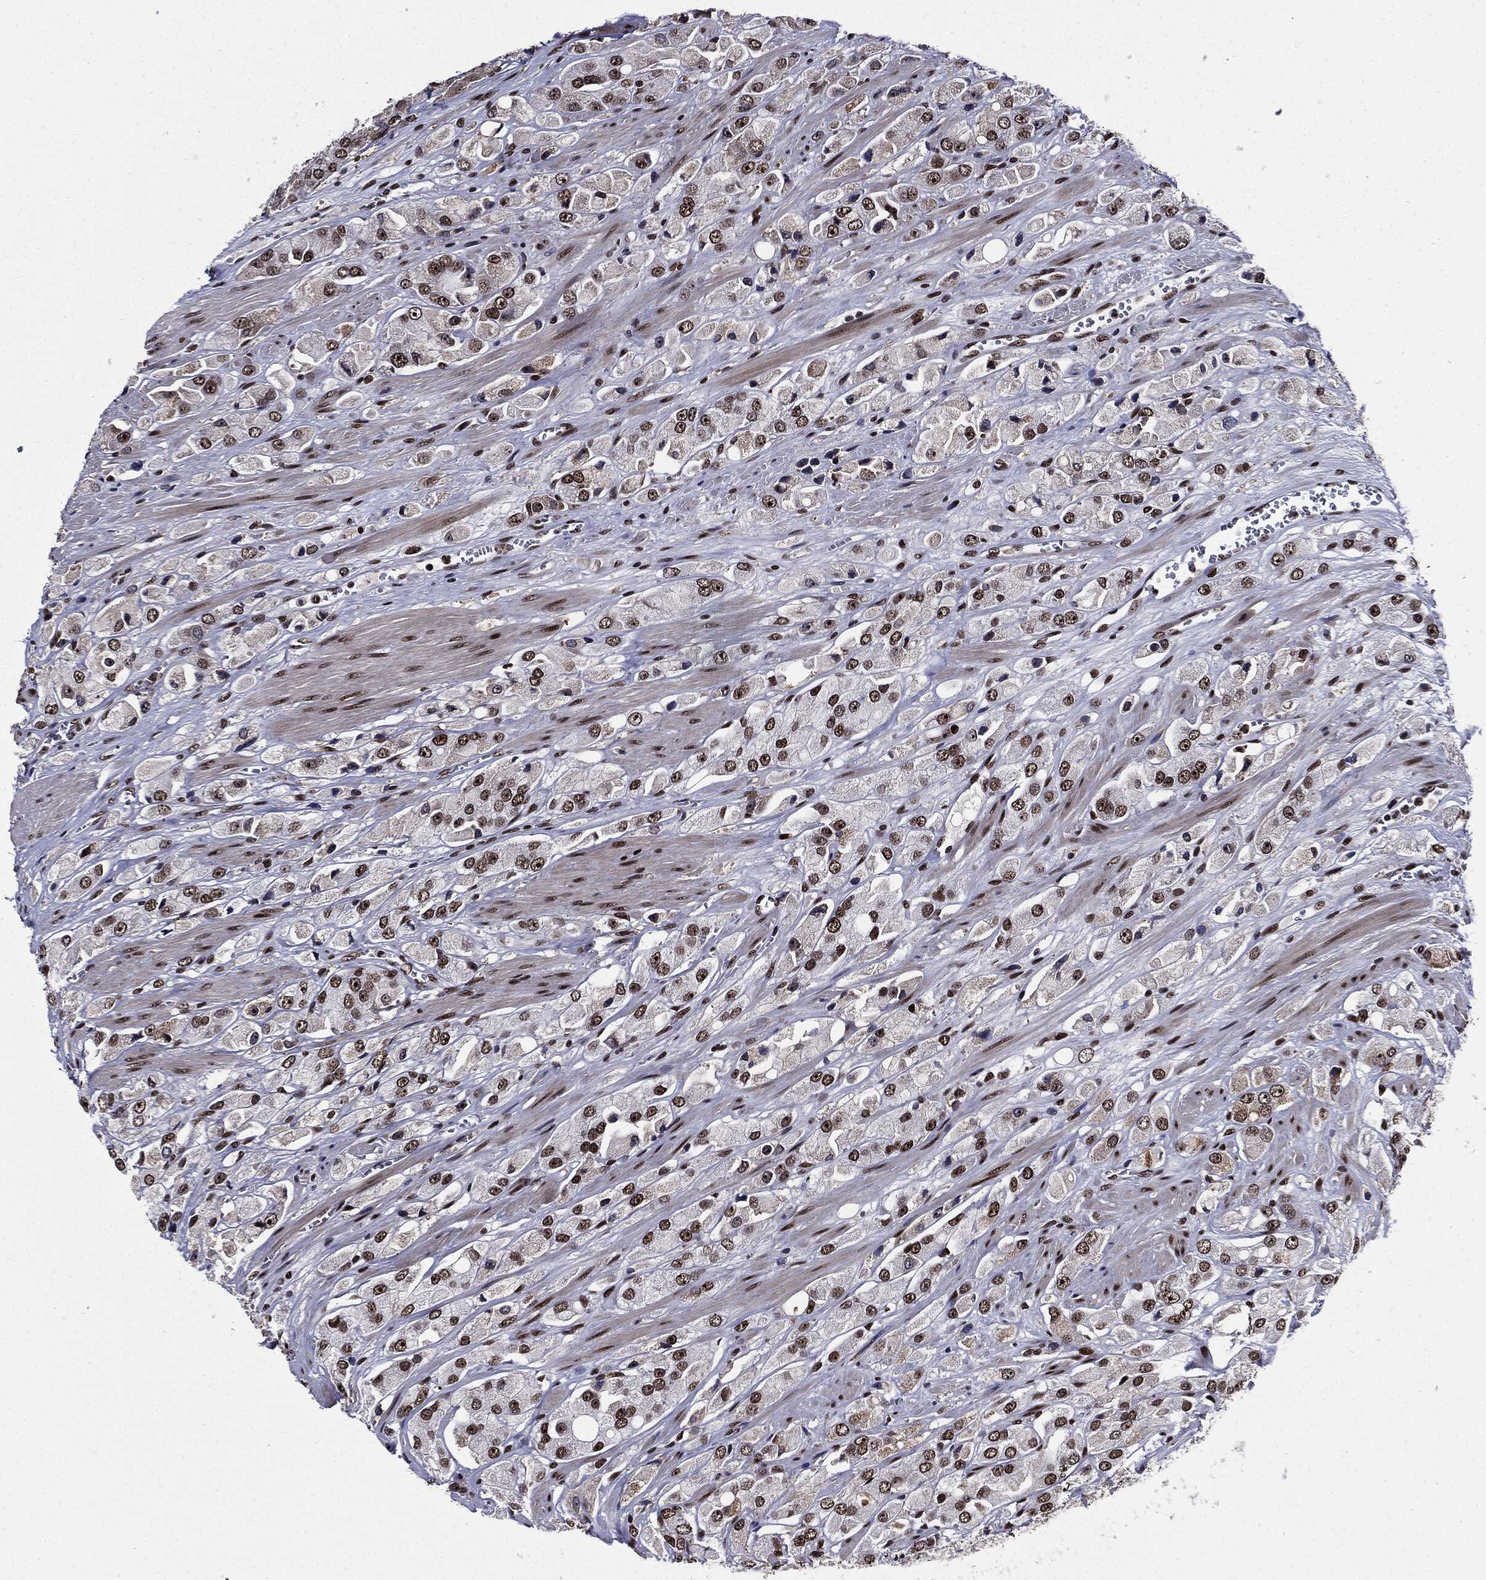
{"staining": {"intensity": "moderate", "quantity": ">75%", "location": "nuclear"}, "tissue": "prostate cancer", "cell_type": "Tumor cells", "image_type": "cancer", "snomed": [{"axis": "morphology", "description": "Adenocarcinoma, NOS"}, {"axis": "topography", "description": "Prostate and seminal vesicle, NOS"}, {"axis": "topography", "description": "Prostate"}], "caption": "Moderate nuclear staining for a protein is appreciated in approximately >75% of tumor cells of adenocarcinoma (prostate) using immunohistochemistry (IHC).", "gene": "ZFP91", "patient": {"sex": "male", "age": 64}}